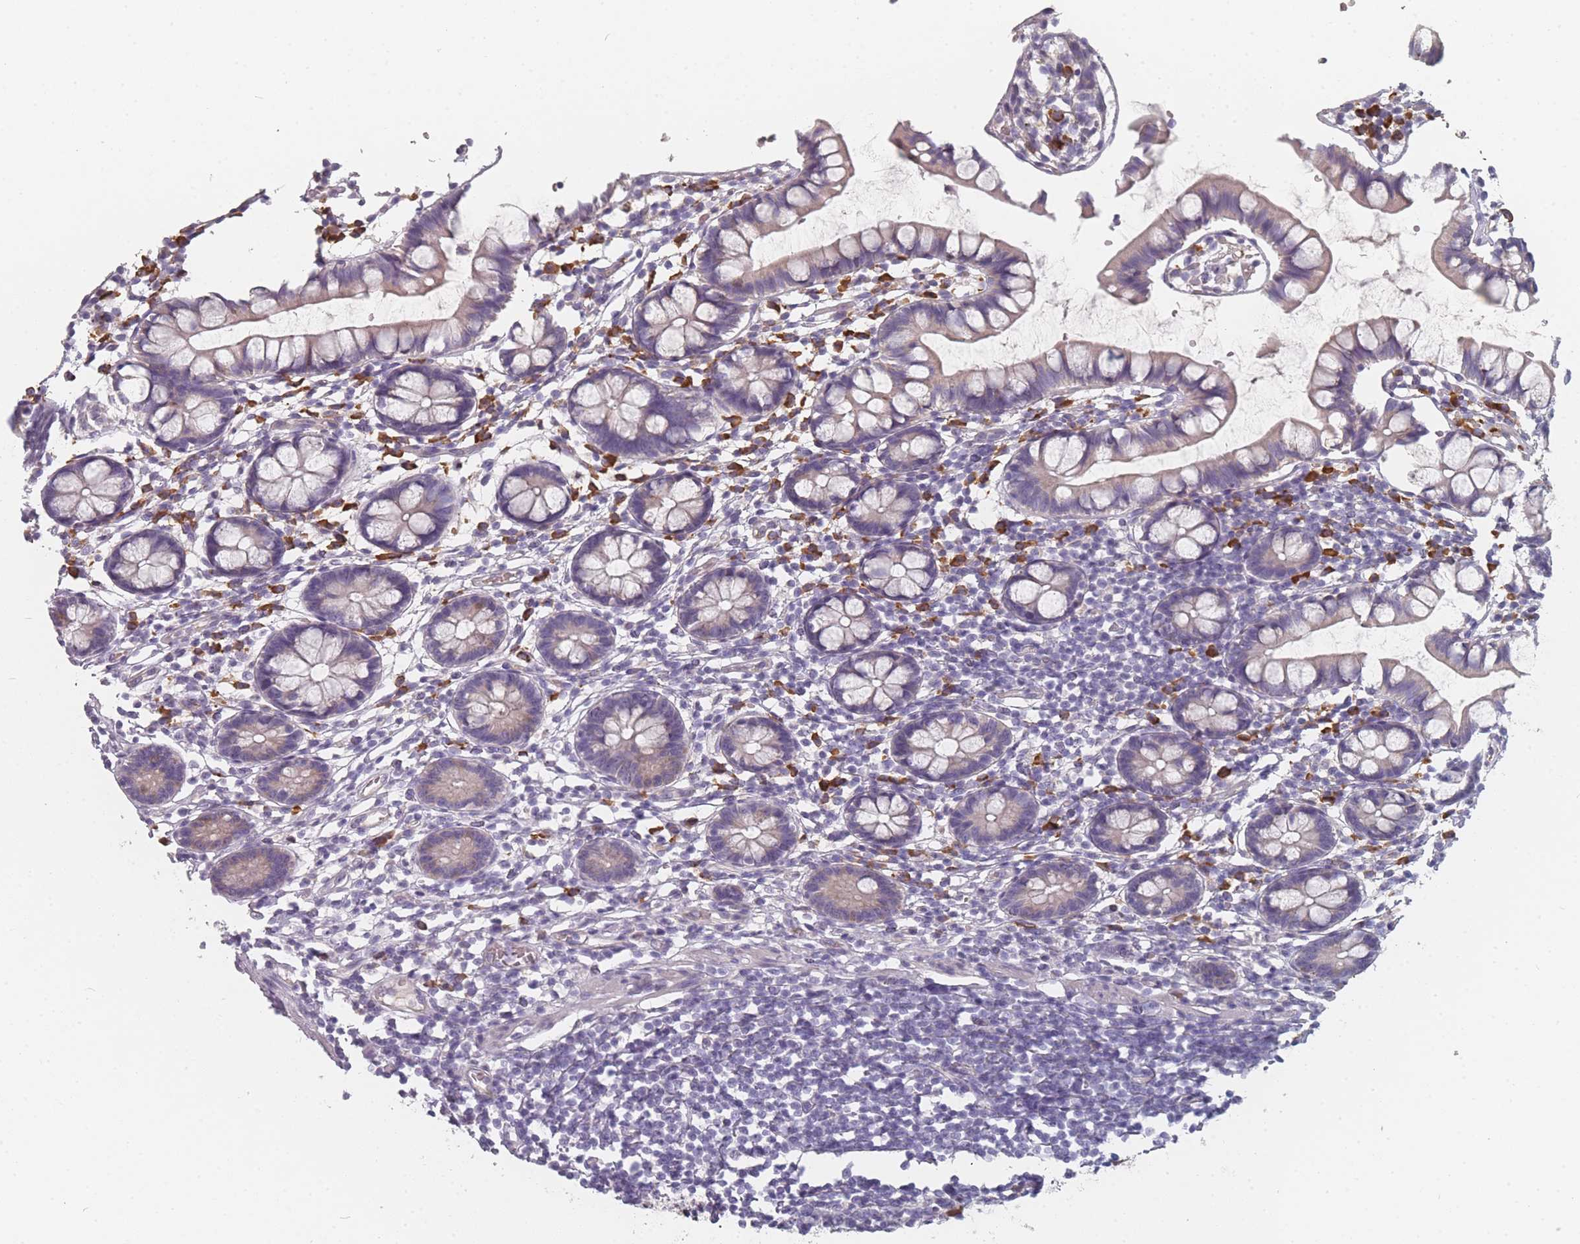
{"staining": {"intensity": "negative", "quantity": "none", "location": "none"}, "tissue": "small intestine", "cell_type": "Glandular cells", "image_type": "normal", "snomed": [{"axis": "morphology", "description": "Normal tissue, NOS"}, {"axis": "topography", "description": "Small intestine"}], "caption": "This is an immunohistochemistry (IHC) micrograph of normal small intestine. There is no expression in glandular cells.", "gene": "SLC35E4", "patient": {"sex": "female", "age": 84}}